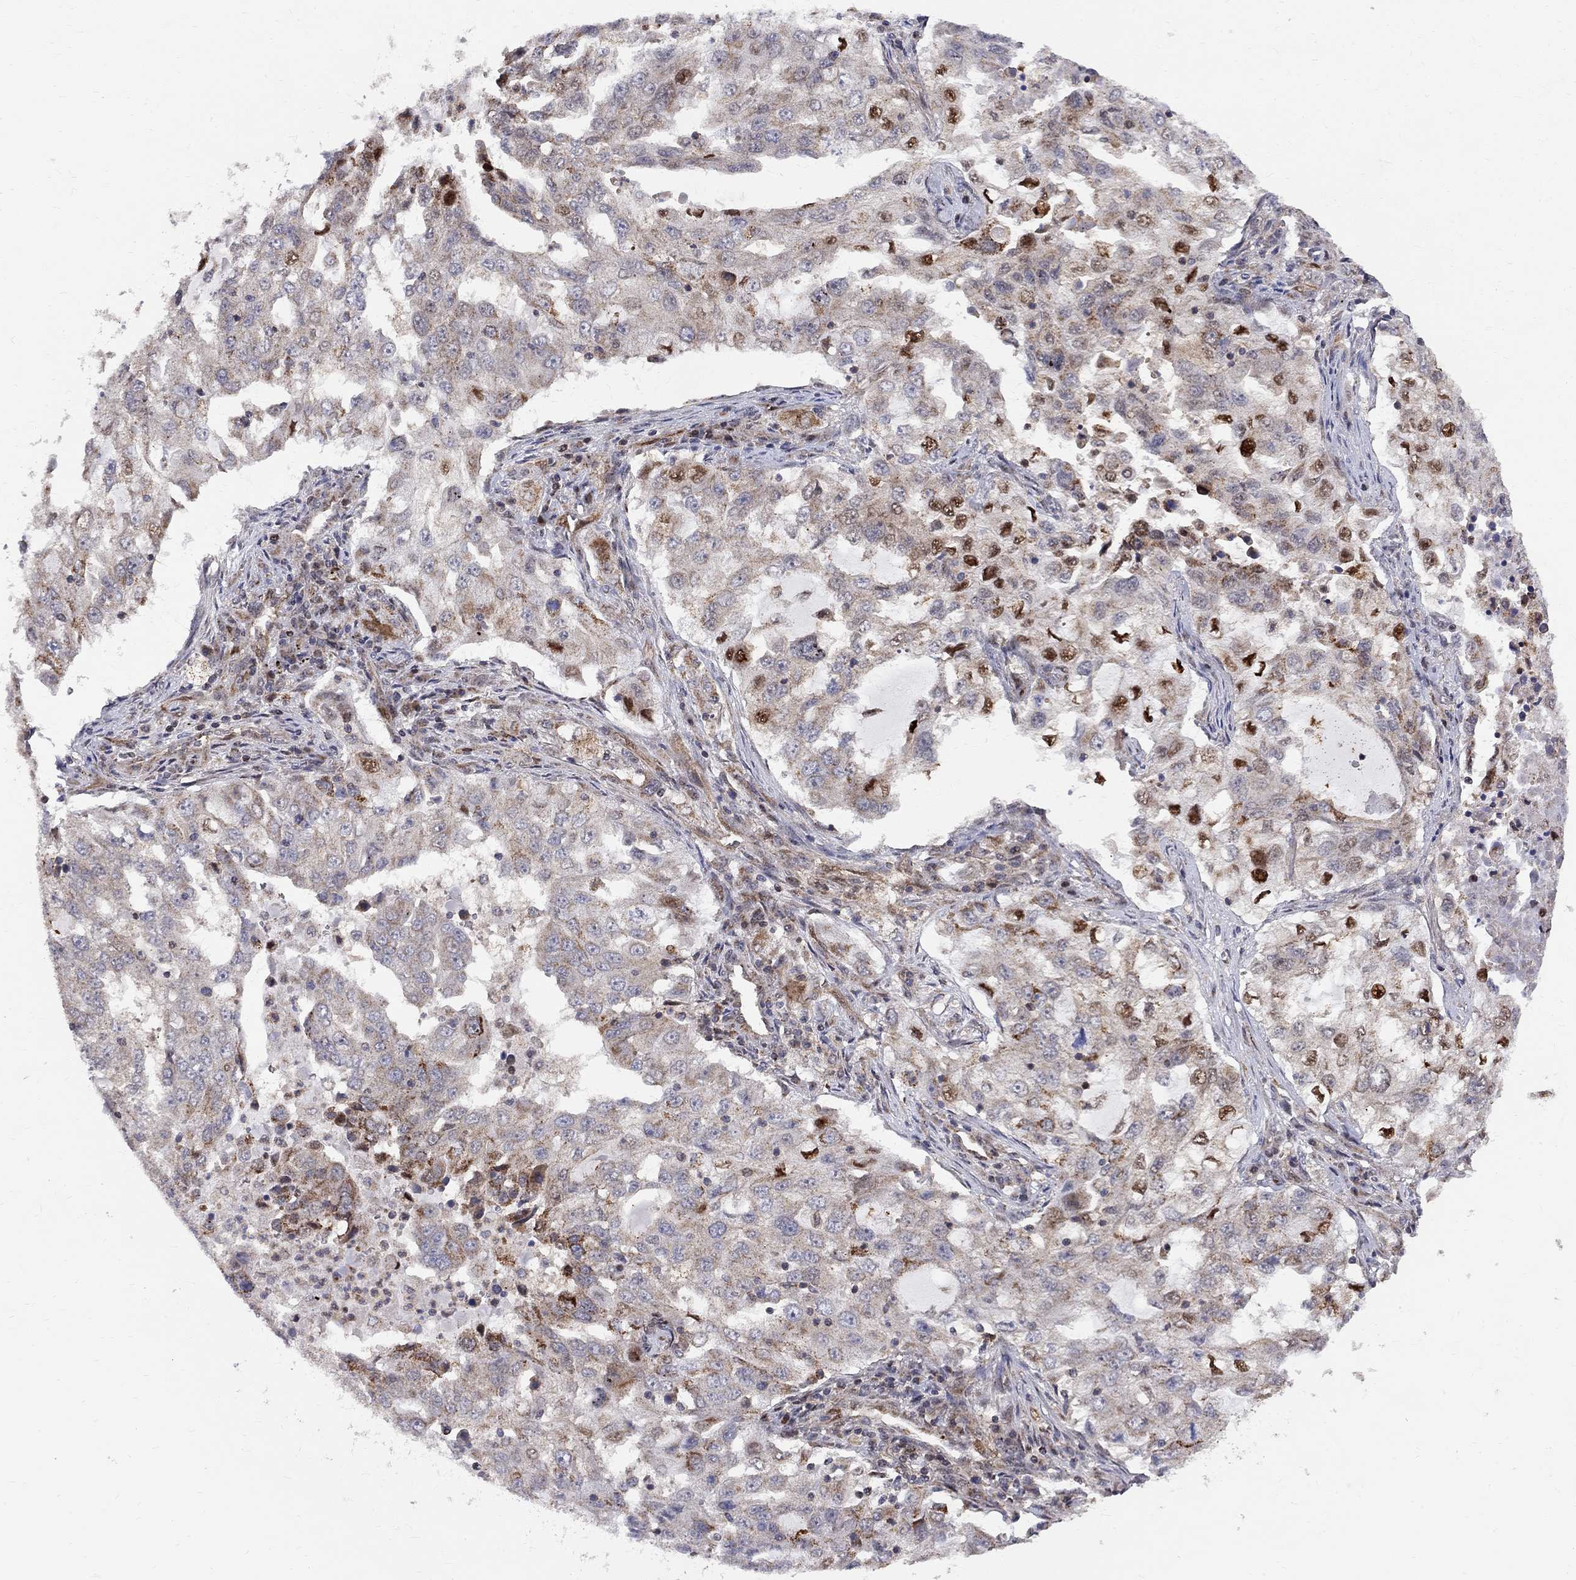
{"staining": {"intensity": "strong", "quantity": "<25%", "location": "nuclear"}, "tissue": "lung cancer", "cell_type": "Tumor cells", "image_type": "cancer", "snomed": [{"axis": "morphology", "description": "Adenocarcinoma, NOS"}, {"axis": "topography", "description": "Lung"}], "caption": "Lung cancer (adenocarcinoma) was stained to show a protein in brown. There is medium levels of strong nuclear staining in approximately <25% of tumor cells. Nuclei are stained in blue.", "gene": "ELOB", "patient": {"sex": "female", "age": 61}}